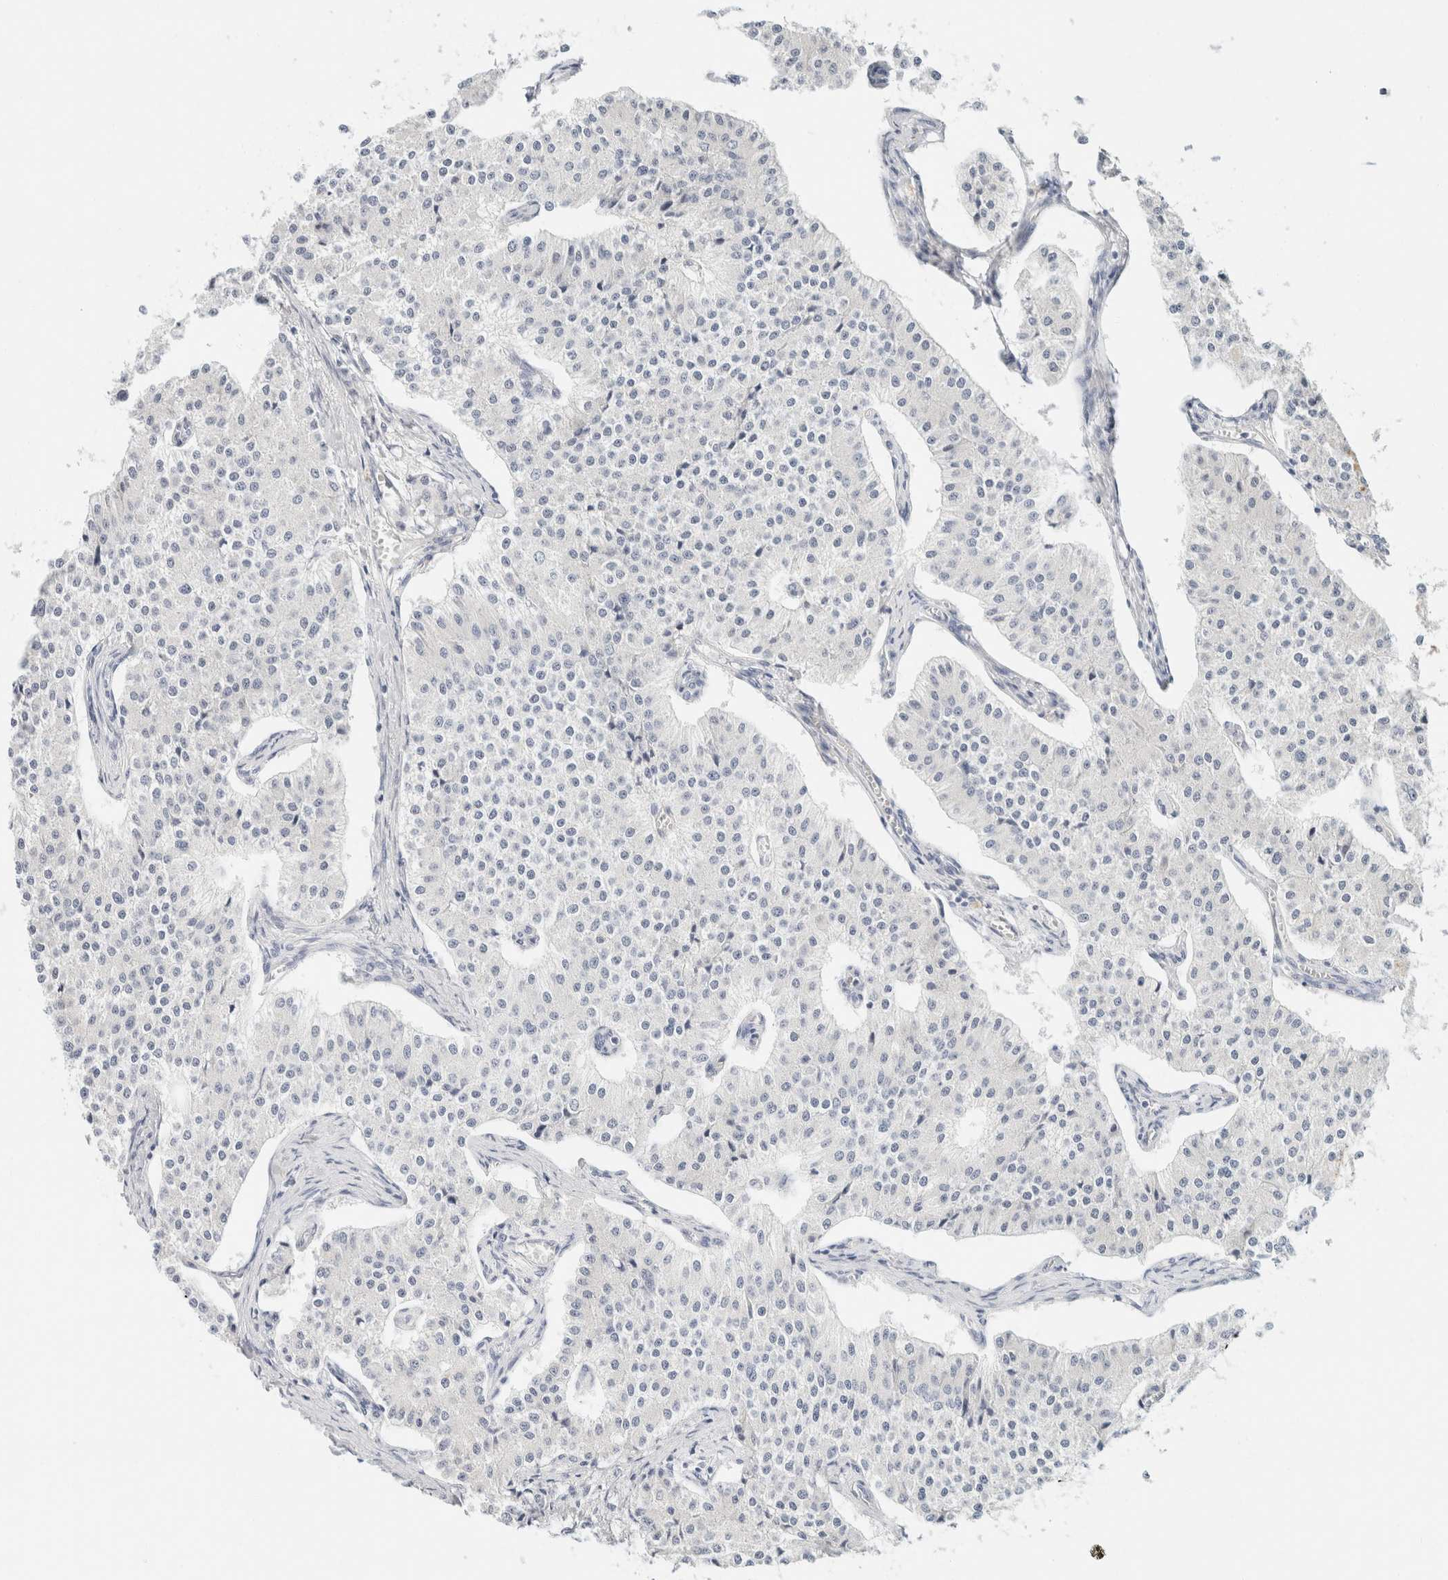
{"staining": {"intensity": "negative", "quantity": "none", "location": "none"}, "tissue": "carcinoid", "cell_type": "Tumor cells", "image_type": "cancer", "snomed": [{"axis": "morphology", "description": "Carcinoid, malignant, NOS"}, {"axis": "topography", "description": "Colon"}], "caption": "Immunohistochemistry (IHC) photomicrograph of carcinoid (malignant) stained for a protein (brown), which exhibits no expression in tumor cells.", "gene": "KRT20", "patient": {"sex": "female", "age": 52}}